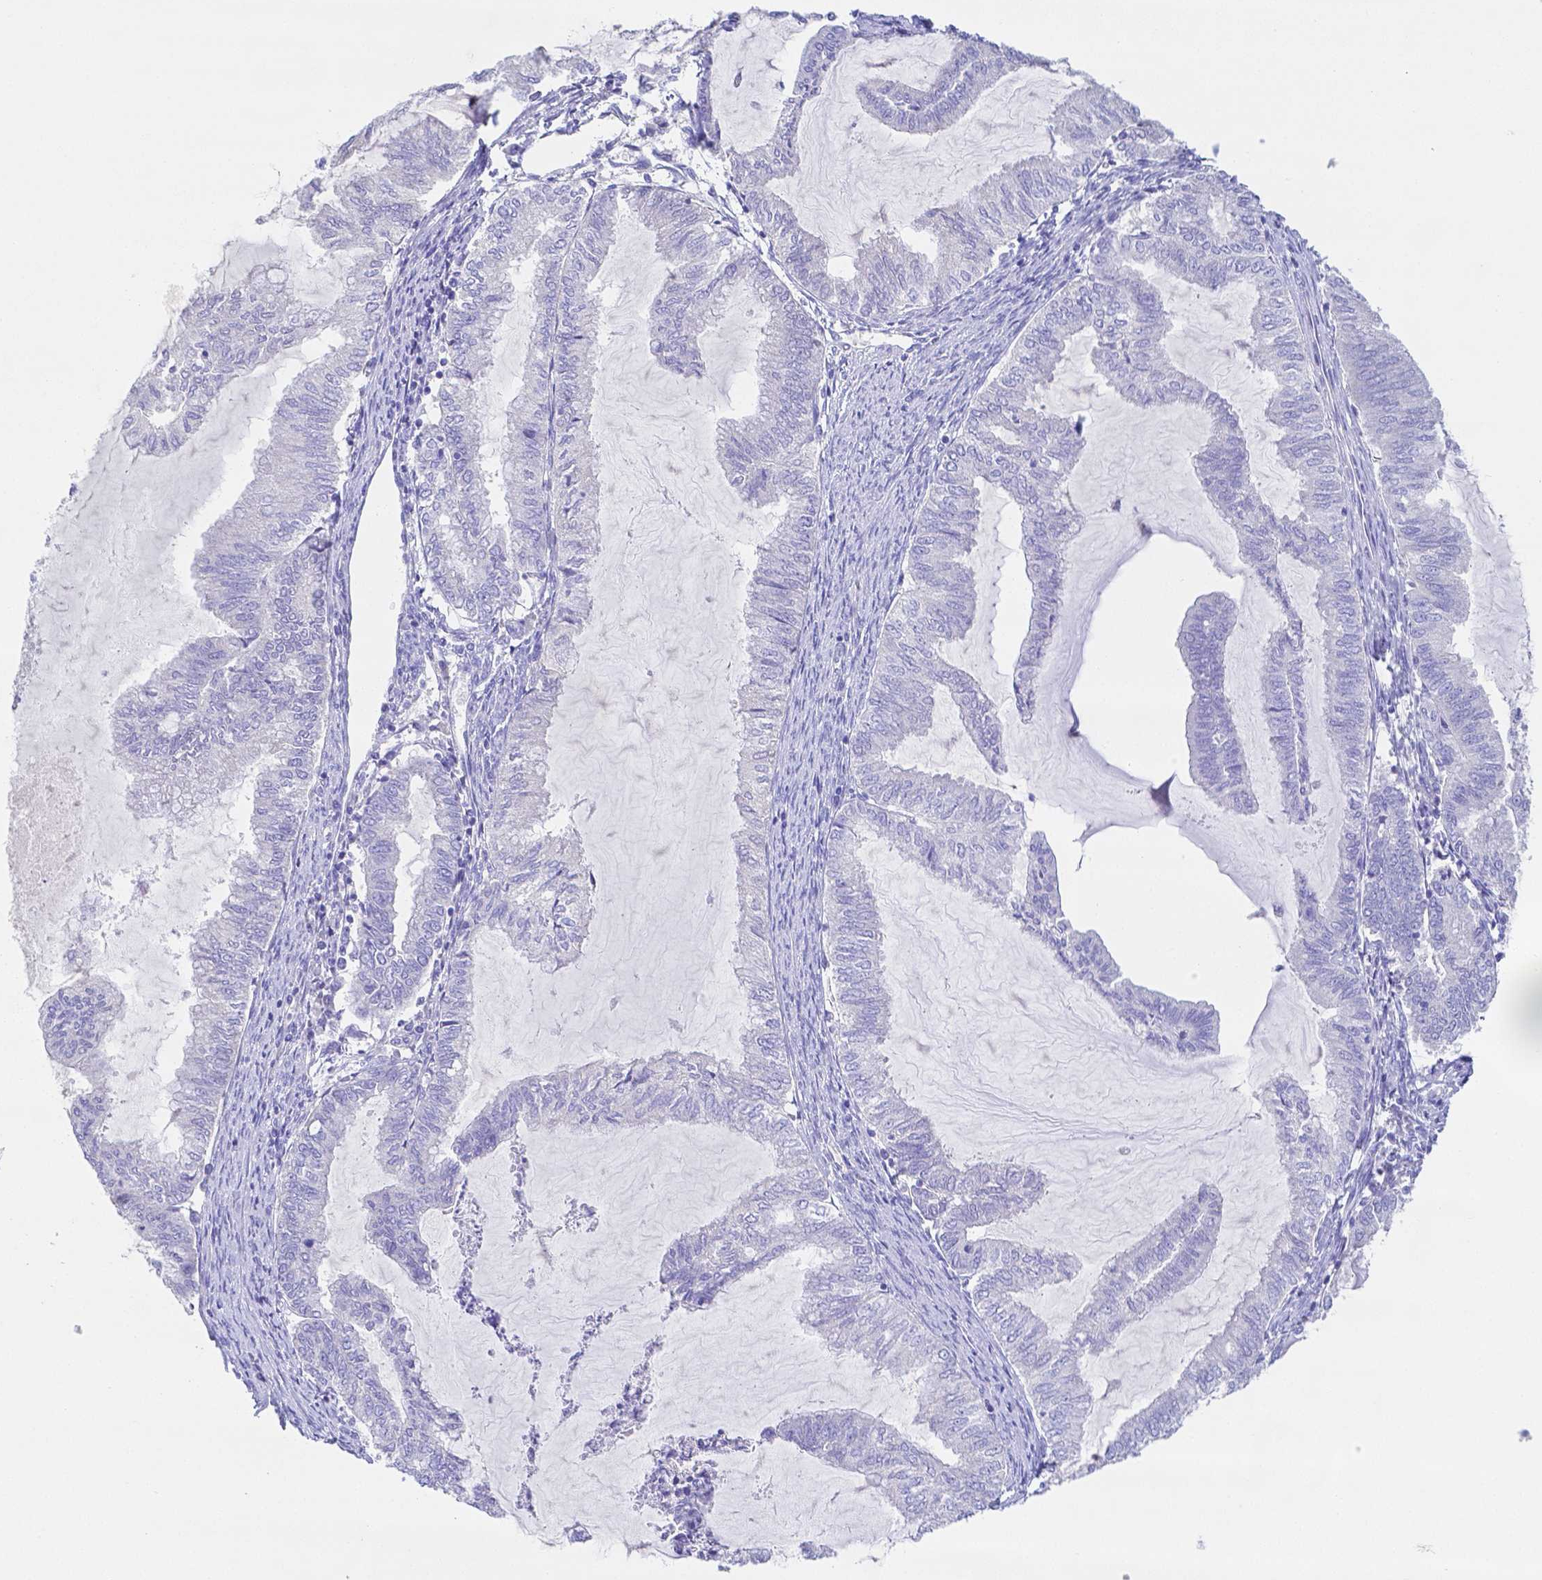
{"staining": {"intensity": "negative", "quantity": "none", "location": "none"}, "tissue": "endometrial cancer", "cell_type": "Tumor cells", "image_type": "cancer", "snomed": [{"axis": "morphology", "description": "Adenocarcinoma, NOS"}, {"axis": "topography", "description": "Endometrium"}], "caption": "An immunohistochemistry (IHC) image of adenocarcinoma (endometrial) is shown. There is no staining in tumor cells of adenocarcinoma (endometrial).", "gene": "ZG16B", "patient": {"sex": "female", "age": 79}}